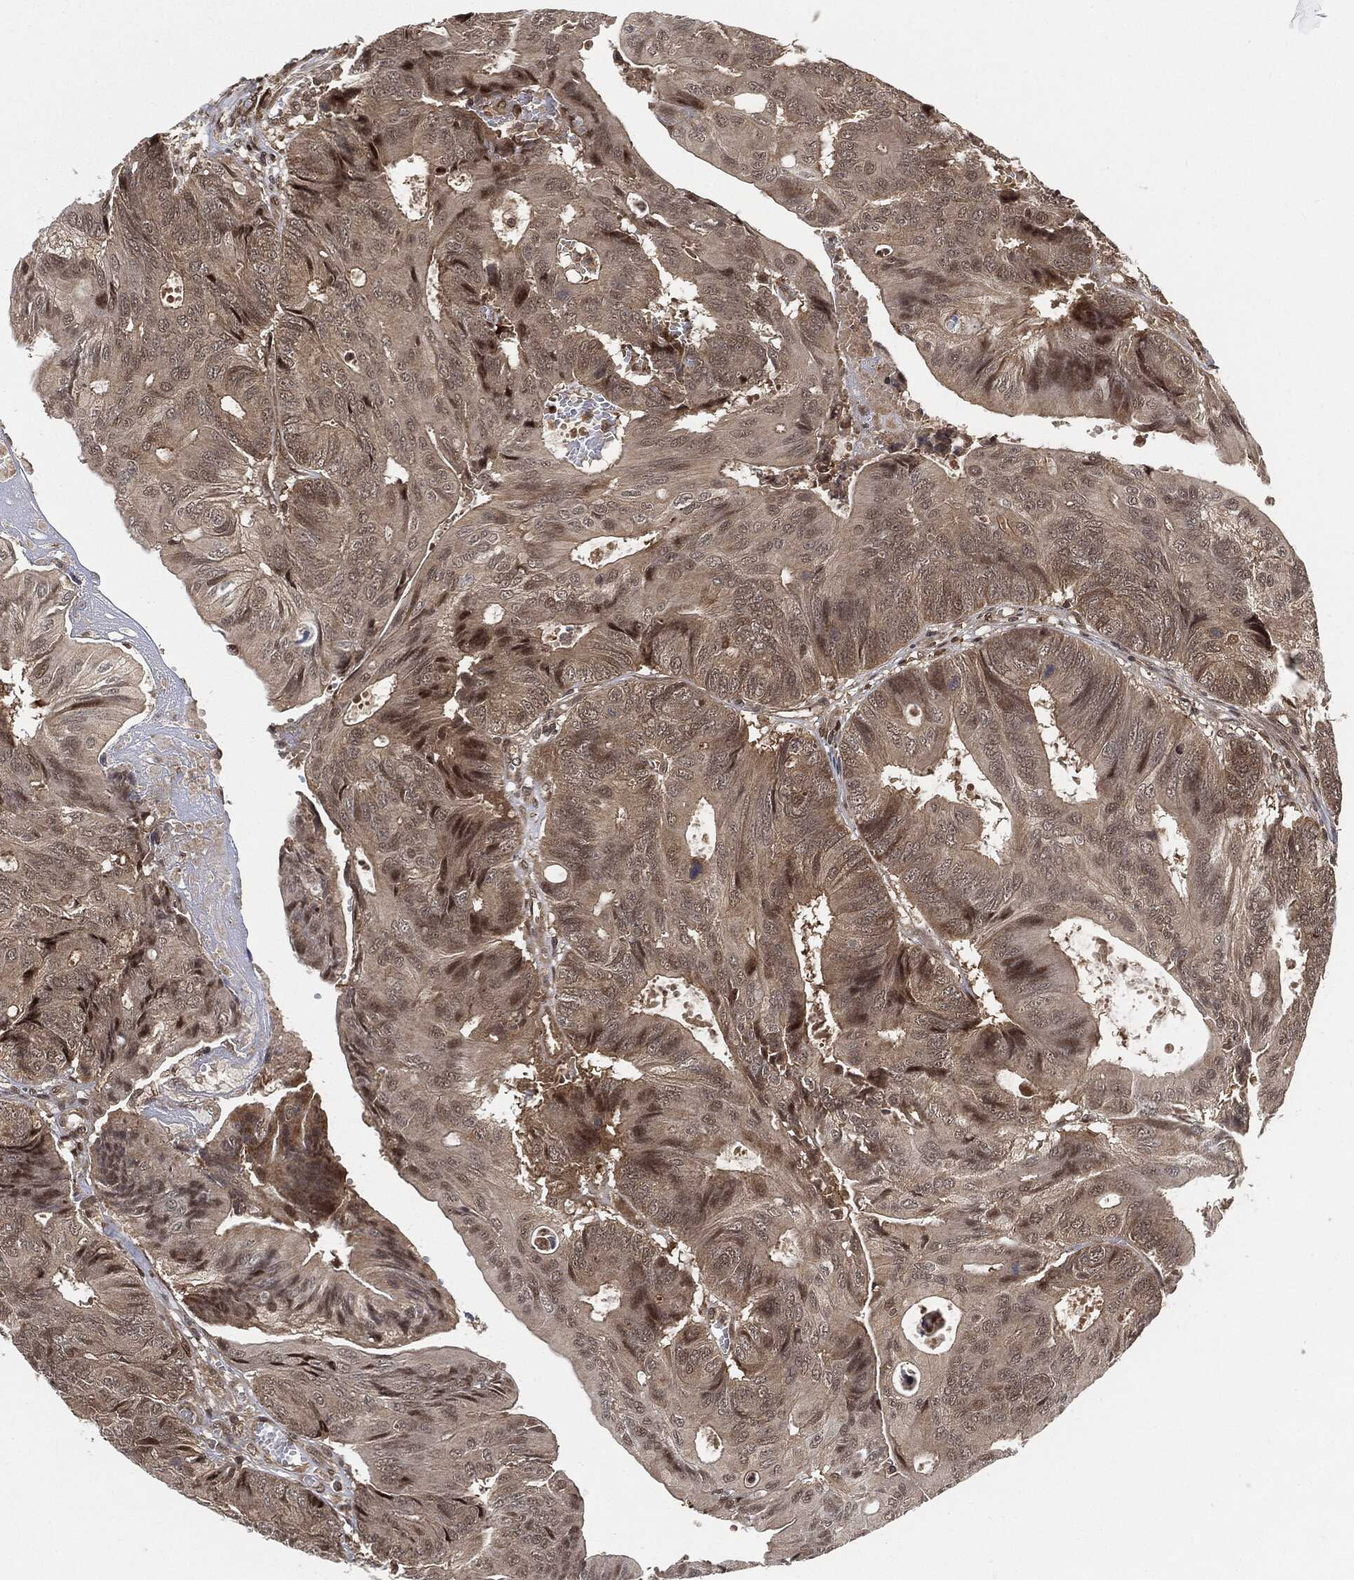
{"staining": {"intensity": "moderate", "quantity": "<25%", "location": "cytoplasmic/membranous,nuclear"}, "tissue": "colorectal cancer", "cell_type": "Tumor cells", "image_type": "cancer", "snomed": [{"axis": "morphology", "description": "Normal tissue, NOS"}, {"axis": "morphology", "description": "Adenocarcinoma, NOS"}, {"axis": "topography", "description": "Colon"}], "caption": "Protein expression analysis of human colorectal cancer (adenocarcinoma) reveals moderate cytoplasmic/membranous and nuclear staining in about <25% of tumor cells.", "gene": "CUTA", "patient": {"sex": "male", "age": 65}}